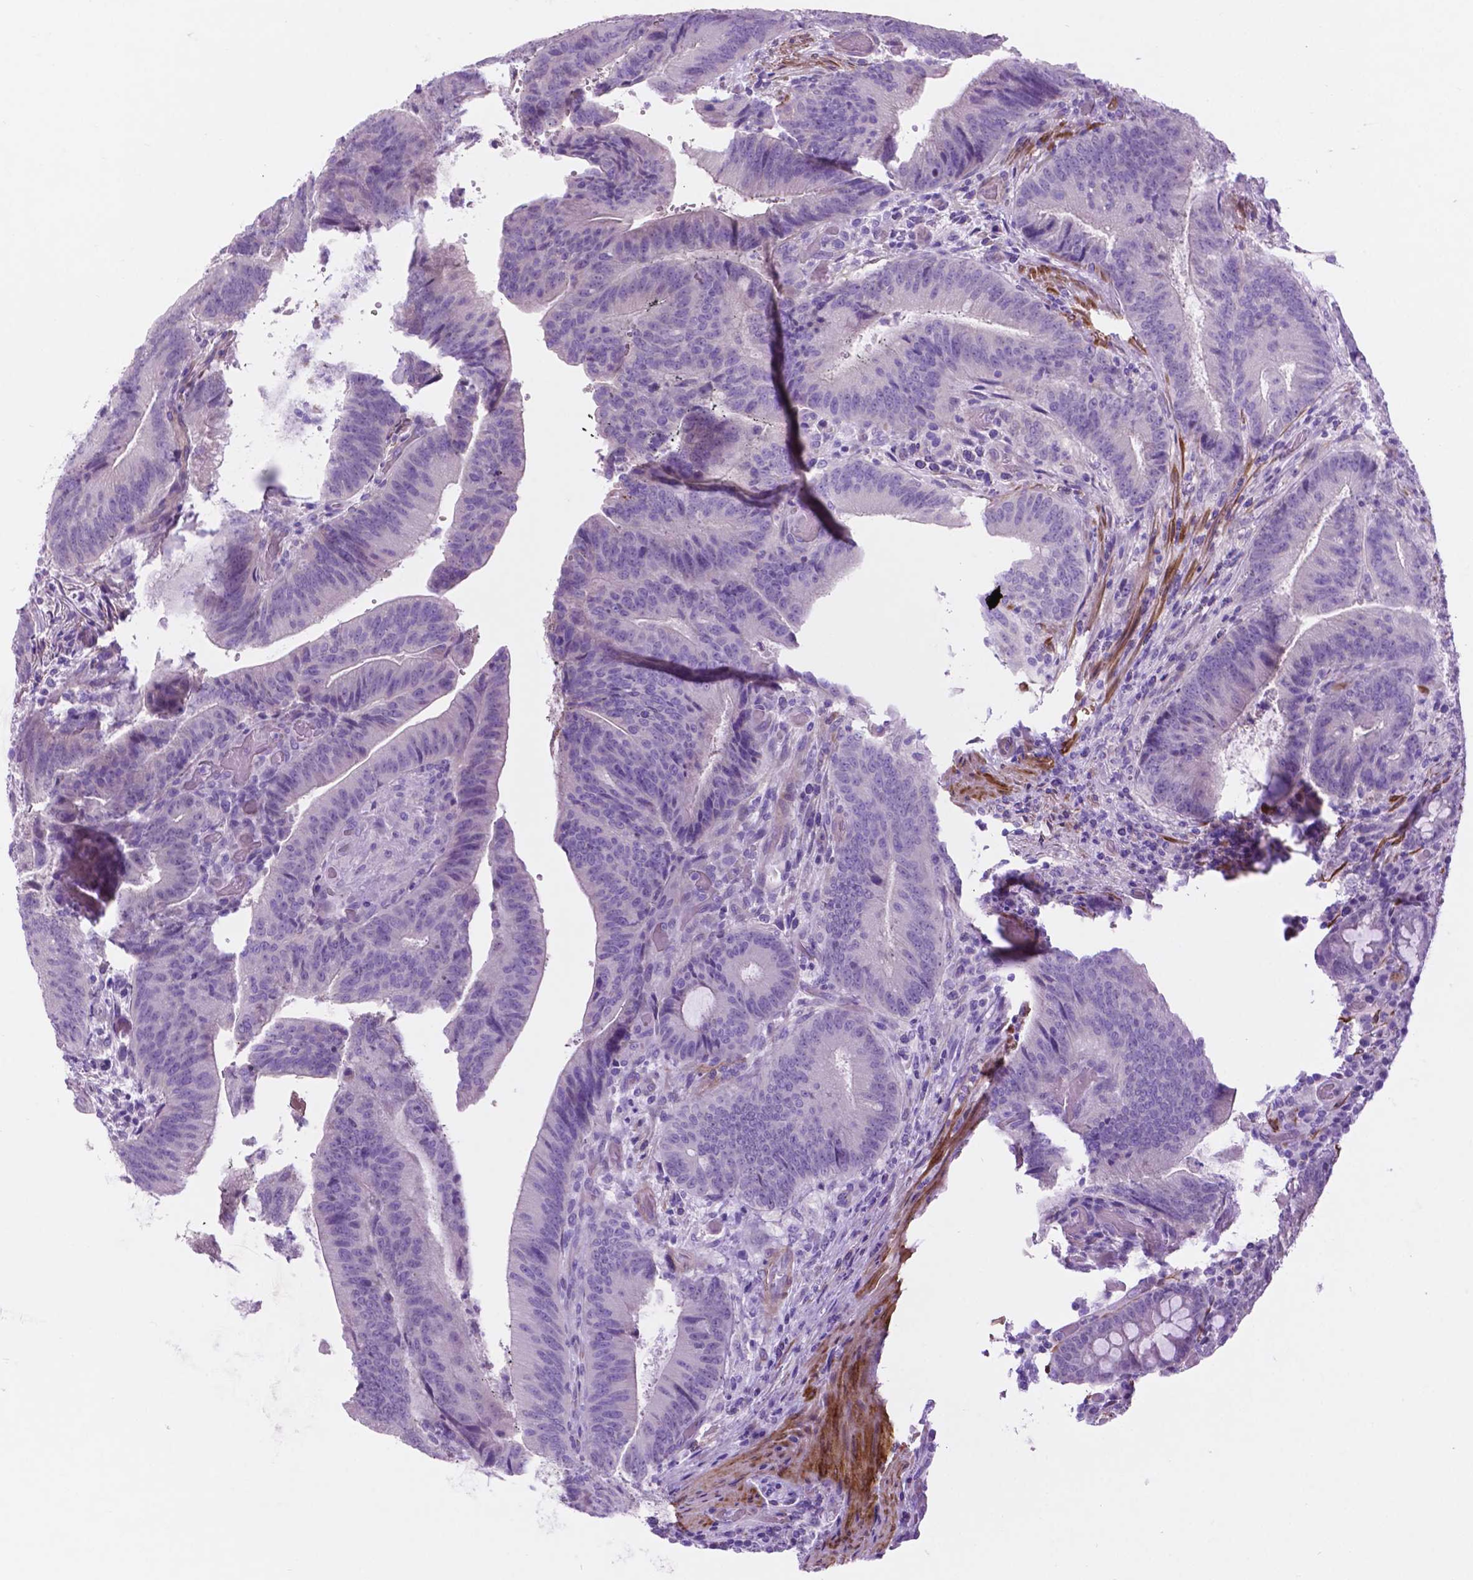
{"staining": {"intensity": "negative", "quantity": "none", "location": "none"}, "tissue": "colorectal cancer", "cell_type": "Tumor cells", "image_type": "cancer", "snomed": [{"axis": "morphology", "description": "Adenocarcinoma, NOS"}, {"axis": "topography", "description": "Colon"}], "caption": "IHC histopathology image of neoplastic tissue: adenocarcinoma (colorectal) stained with DAB (3,3'-diaminobenzidine) displays no significant protein staining in tumor cells. (Brightfield microscopy of DAB (3,3'-diaminobenzidine) immunohistochemistry at high magnification).", "gene": "ASPG", "patient": {"sex": "female", "age": 43}}